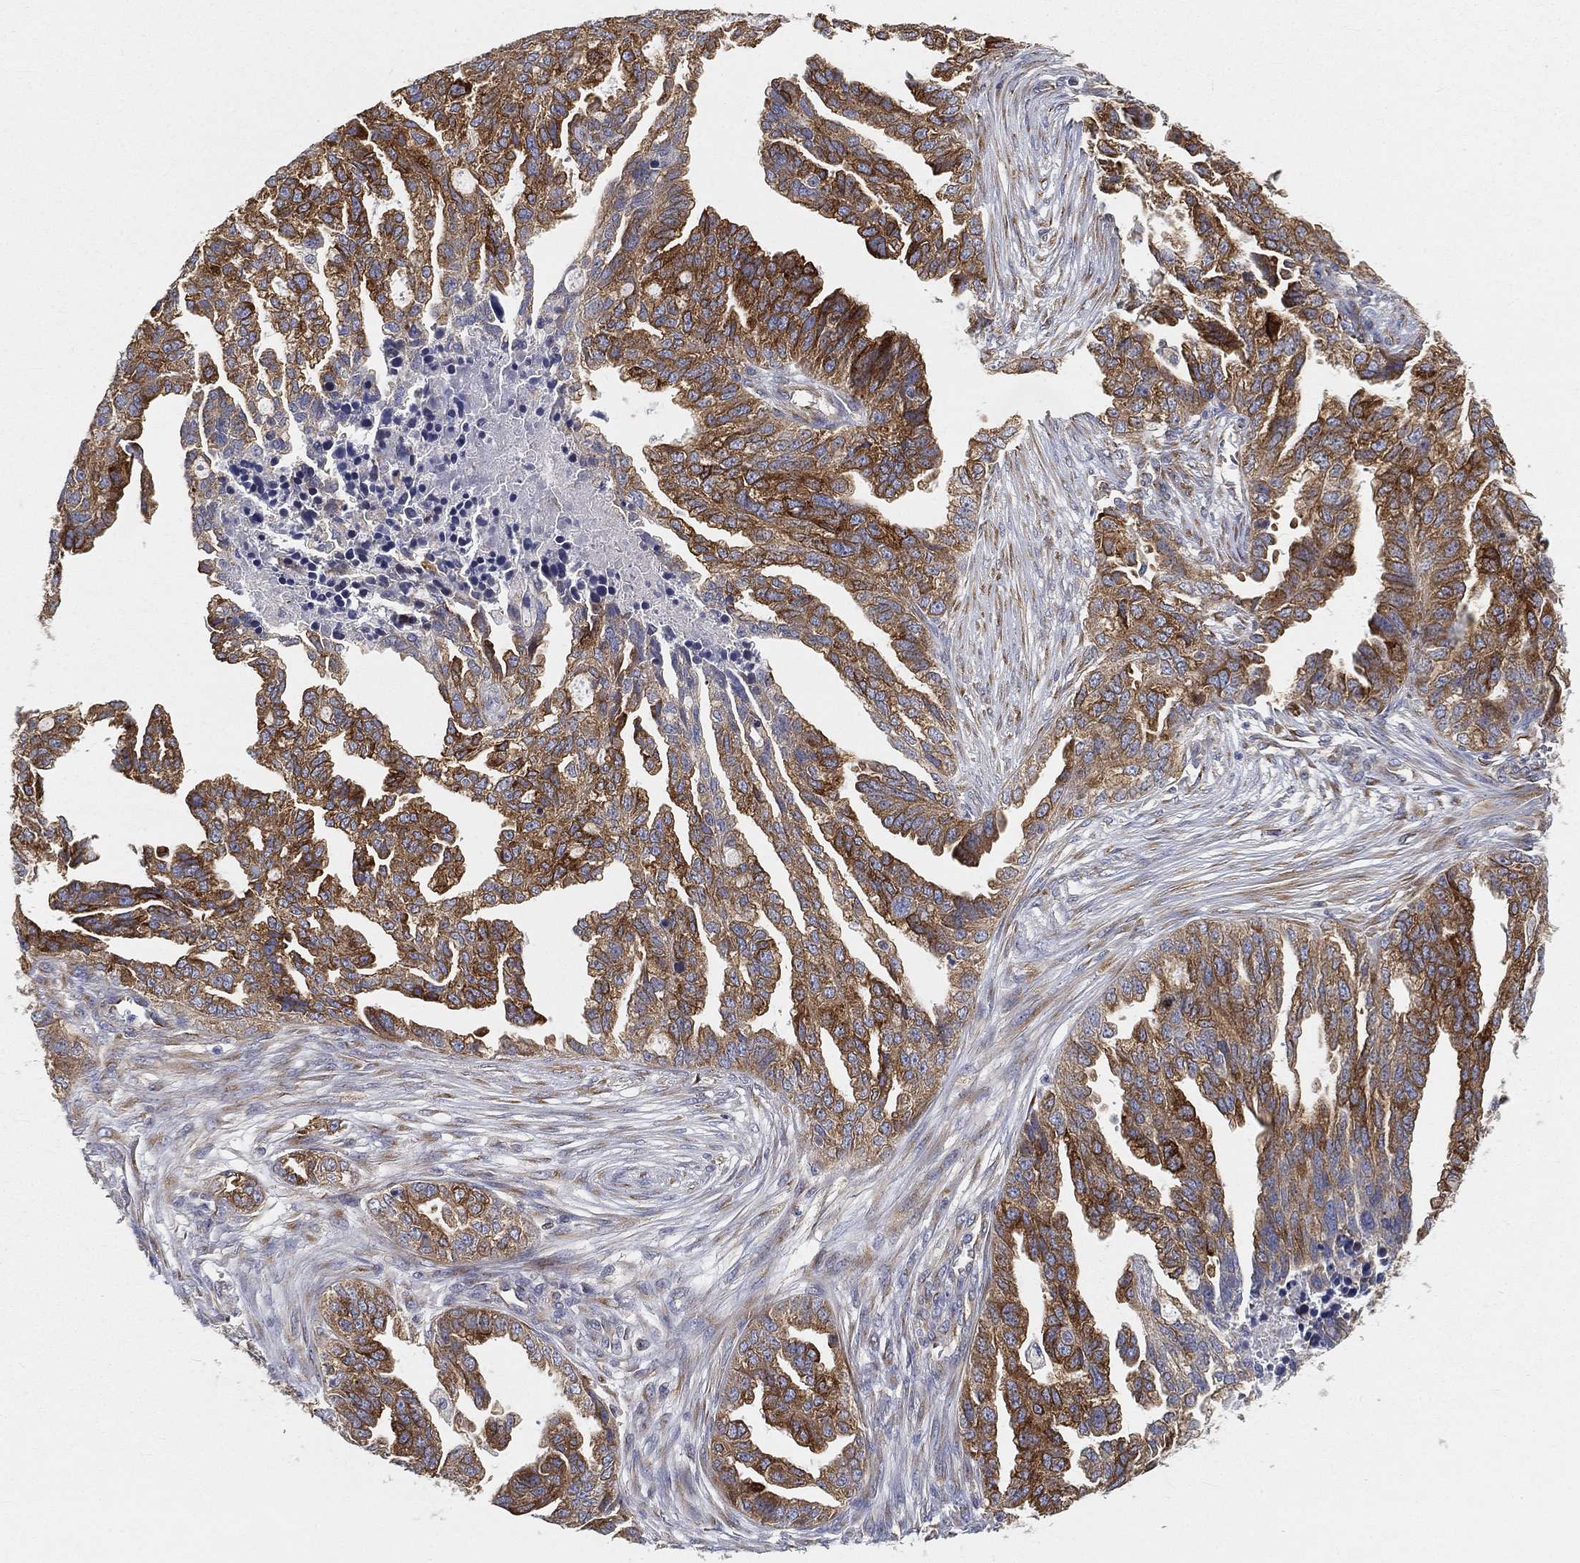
{"staining": {"intensity": "strong", "quantity": ">75%", "location": "cytoplasmic/membranous"}, "tissue": "ovarian cancer", "cell_type": "Tumor cells", "image_type": "cancer", "snomed": [{"axis": "morphology", "description": "Cystadenocarcinoma, serous, NOS"}, {"axis": "topography", "description": "Ovary"}], "caption": "Human ovarian serous cystadenocarcinoma stained for a protein (brown) exhibits strong cytoplasmic/membranous positive staining in approximately >75% of tumor cells.", "gene": "TMEM25", "patient": {"sex": "female", "age": 51}}